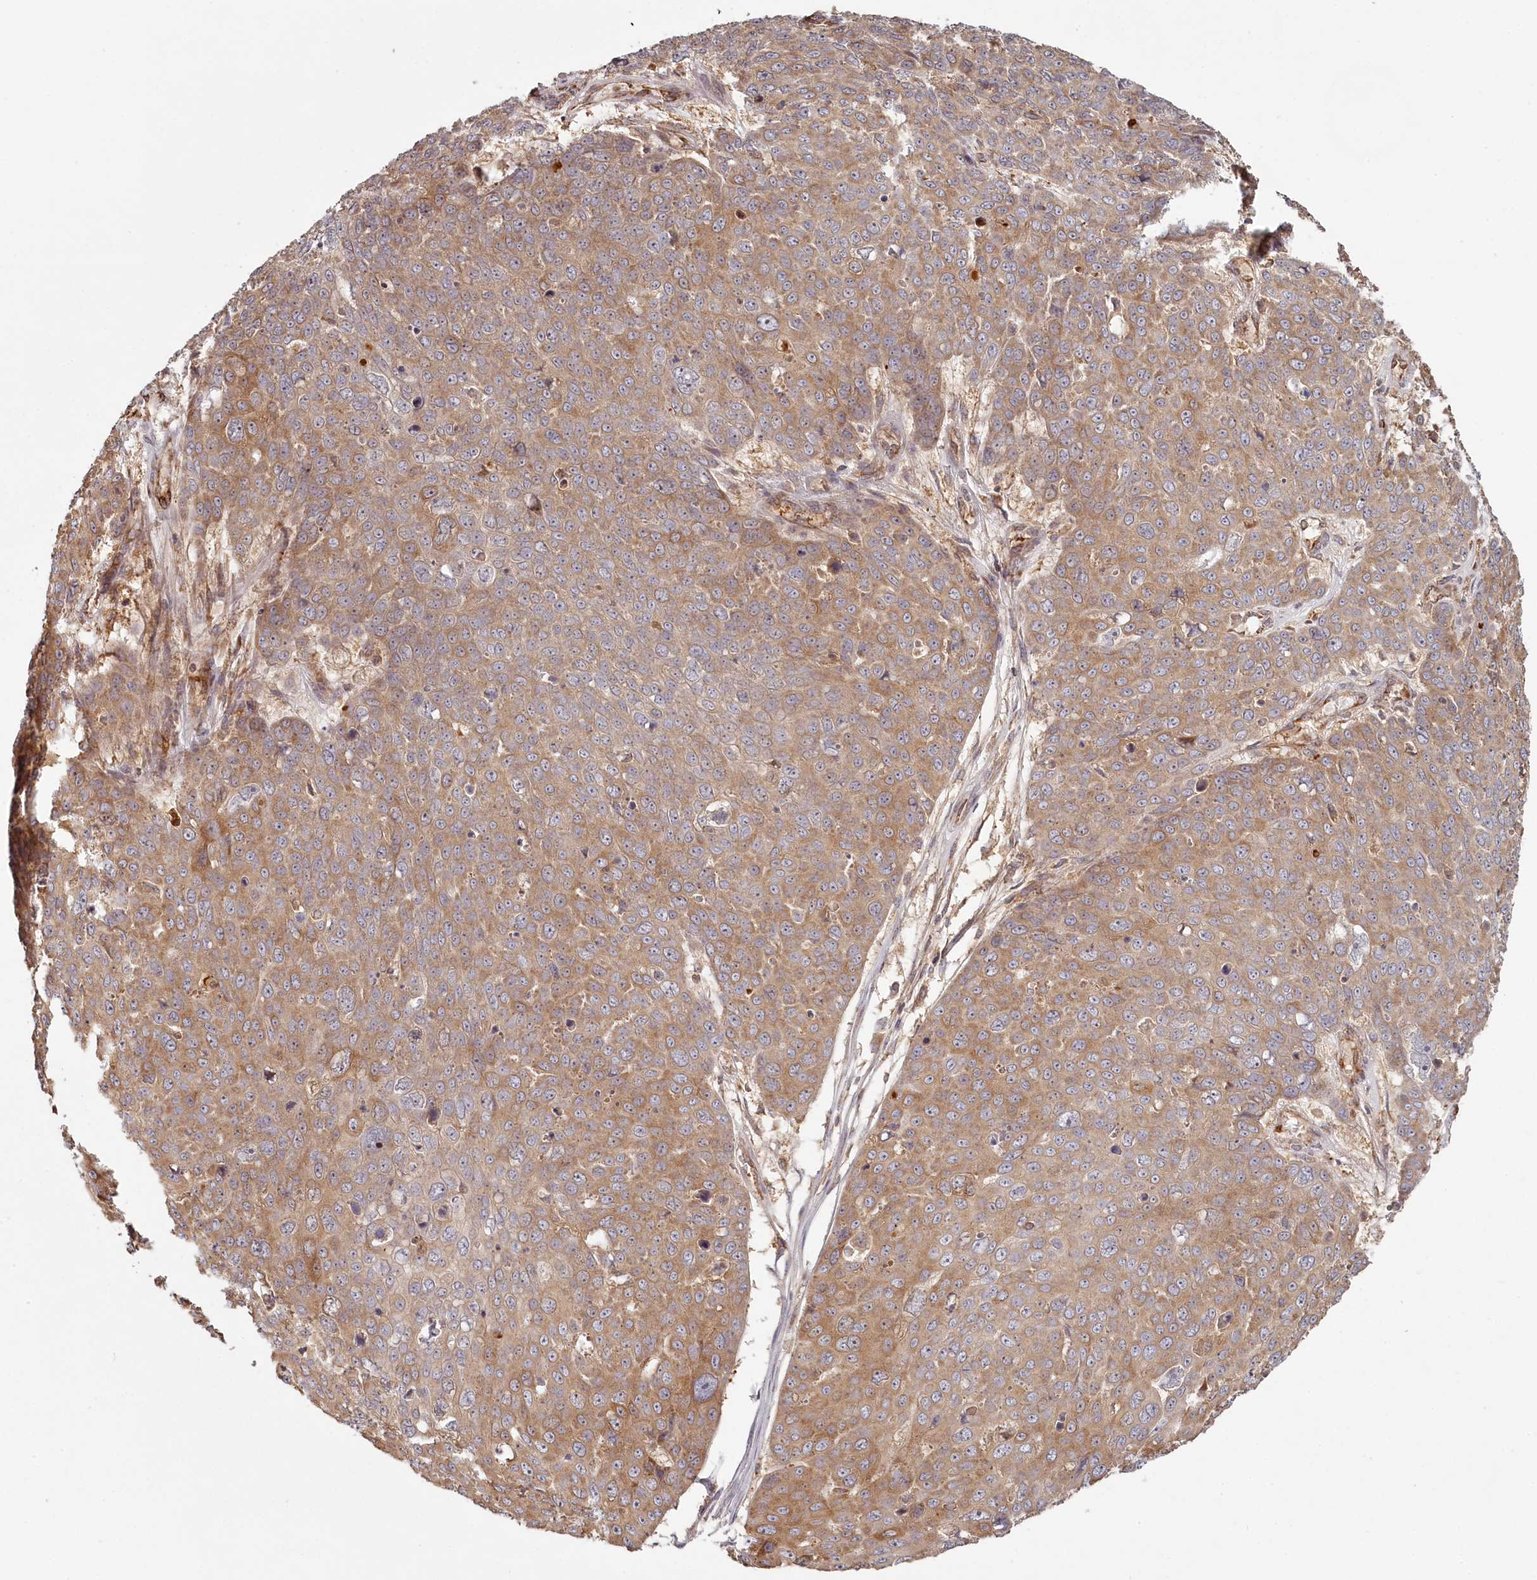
{"staining": {"intensity": "moderate", "quantity": ">75%", "location": "cytoplasmic/membranous"}, "tissue": "skin cancer", "cell_type": "Tumor cells", "image_type": "cancer", "snomed": [{"axis": "morphology", "description": "Squamous cell carcinoma, NOS"}, {"axis": "topography", "description": "Skin"}], "caption": "Immunohistochemistry (IHC) (DAB) staining of human skin cancer (squamous cell carcinoma) exhibits moderate cytoplasmic/membranous protein staining in about >75% of tumor cells.", "gene": "TMIE", "patient": {"sex": "male", "age": 71}}